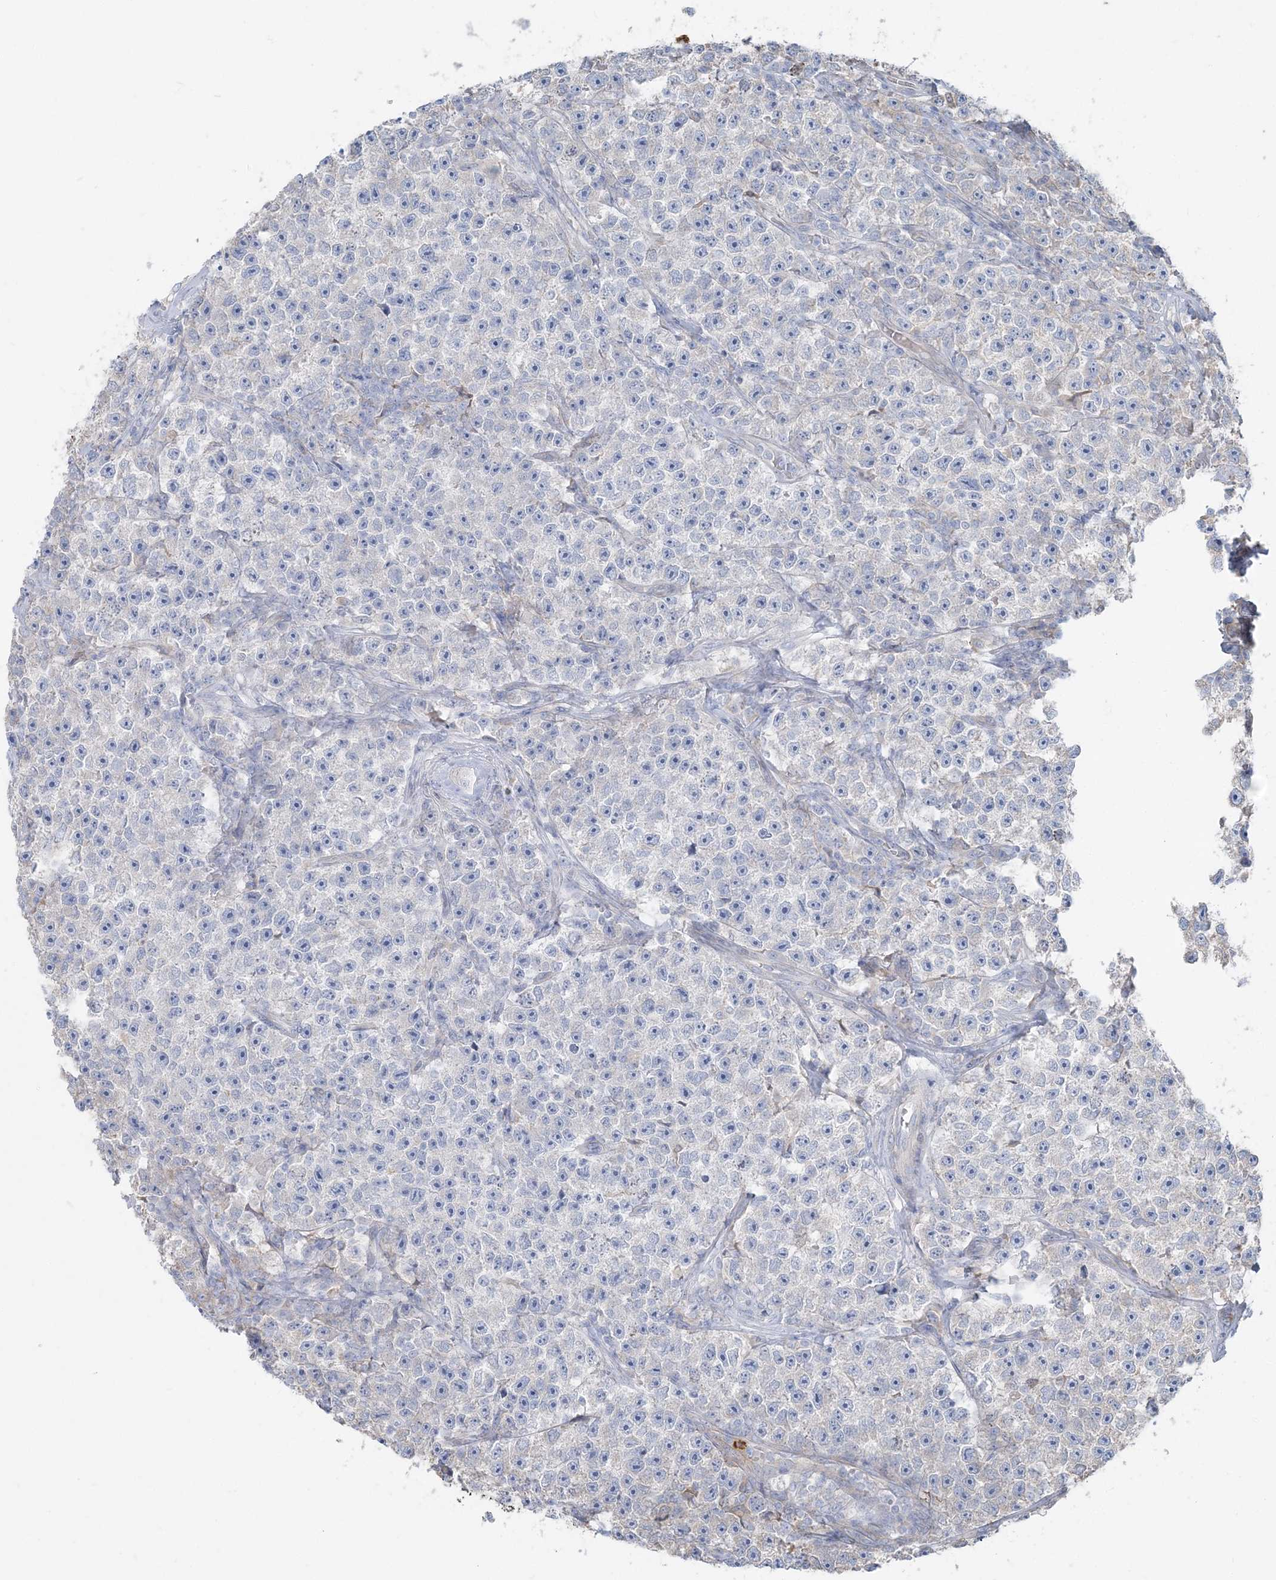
{"staining": {"intensity": "negative", "quantity": "none", "location": "none"}, "tissue": "testis cancer", "cell_type": "Tumor cells", "image_type": "cancer", "snomed": [{"axis": "morphology", "description": "Seminoma, NOS"}, {"axis": "topography", "description": "Testis"}], "caption": "DAB immunohistochemical staining of testis seminoma exhibits no significant positivity in tumor cells. (Brightfield microscopy of DAB (3,3'-diaminobenzidine) immunohistochemistry at high magnification).", "gene": "CCNJ", "patient": {"sex": "male", "age": 22}}